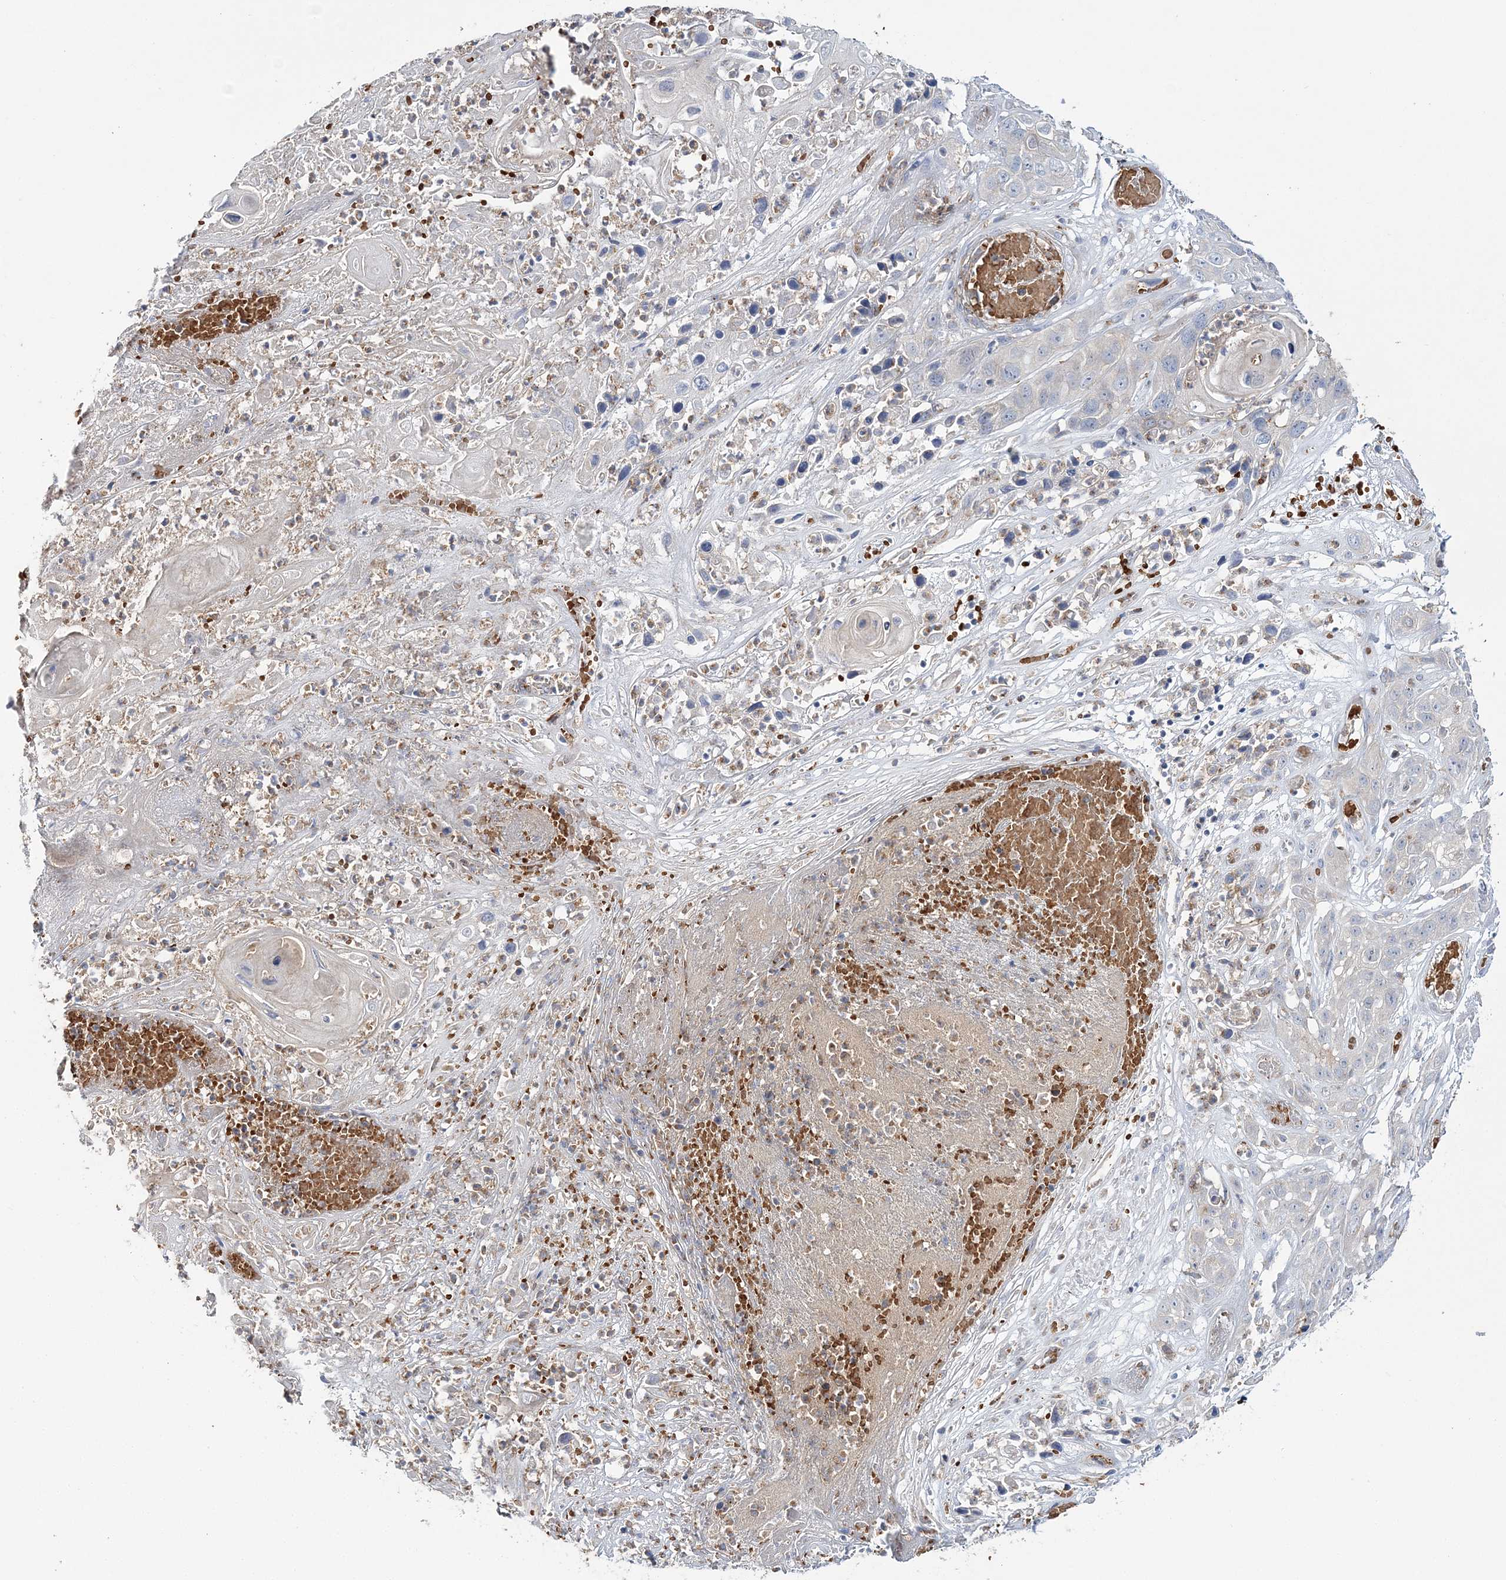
{"staining": {"intensity": "negative", "quantity": "none", "location": "none"}, "tissue": "skin cancer", "cell_type": "Tumor cells", "image_type": "cancer", "snomed": [{"axis": "morphology", "description": "Squamous cell carcinoma, NOS"}, {"axis": "topography", "description": "Skin"}], "caption": "Tumor cells show no significant staining in skin cancer.", "gene": "ATP11B", "patient": {"sex": "male", "age": 55}}